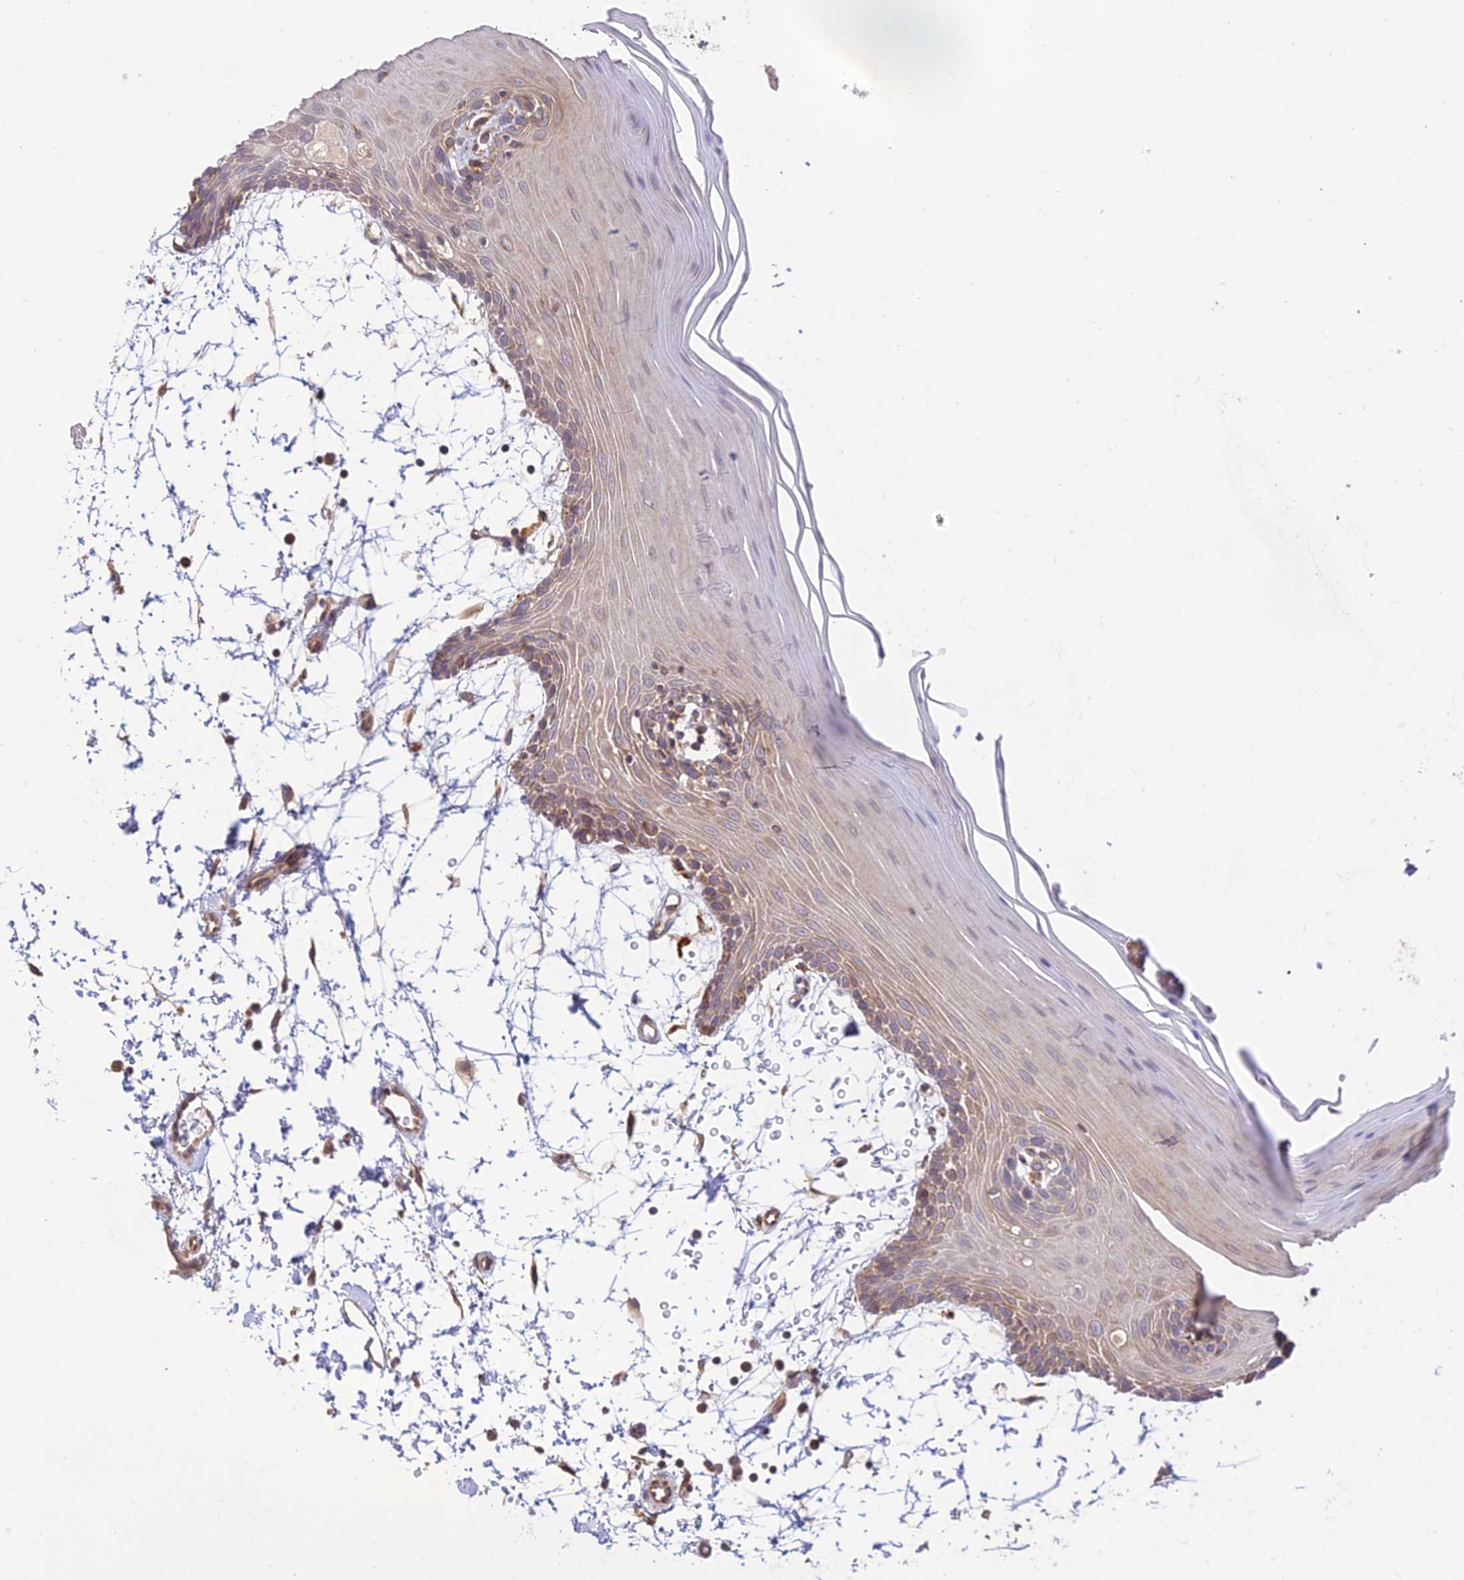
{"staining": {"intensity": "moderate", "quantity": "25%-75%", "location": "cytoplasmic/membranous"}, "tissue": "oral mucosa", "cell_type": "Squamous epithelial cells", "image_type": "normal", "snomed": [{"axis": "morphology", "description": "Normal tissue, NOS"}, {"axis": "topography", "description": "Skeletal muscle"}, {"axis": "topography", "description": "Oral tissue"}, {"axis": "topography", "description": "Salivary gland"}, {"axis": "topography", "description": "Peripheral nerve tissue"}], "caption": "Normal oral mucosa was stained to show a protein in brown. There is medium levels of moderate cytoplasmic/membranous positivity in approximately 25%-75% of squamous epithelial cells.", "gene": "TMEM259", "patient": {"sex": "male", "age": 54}}